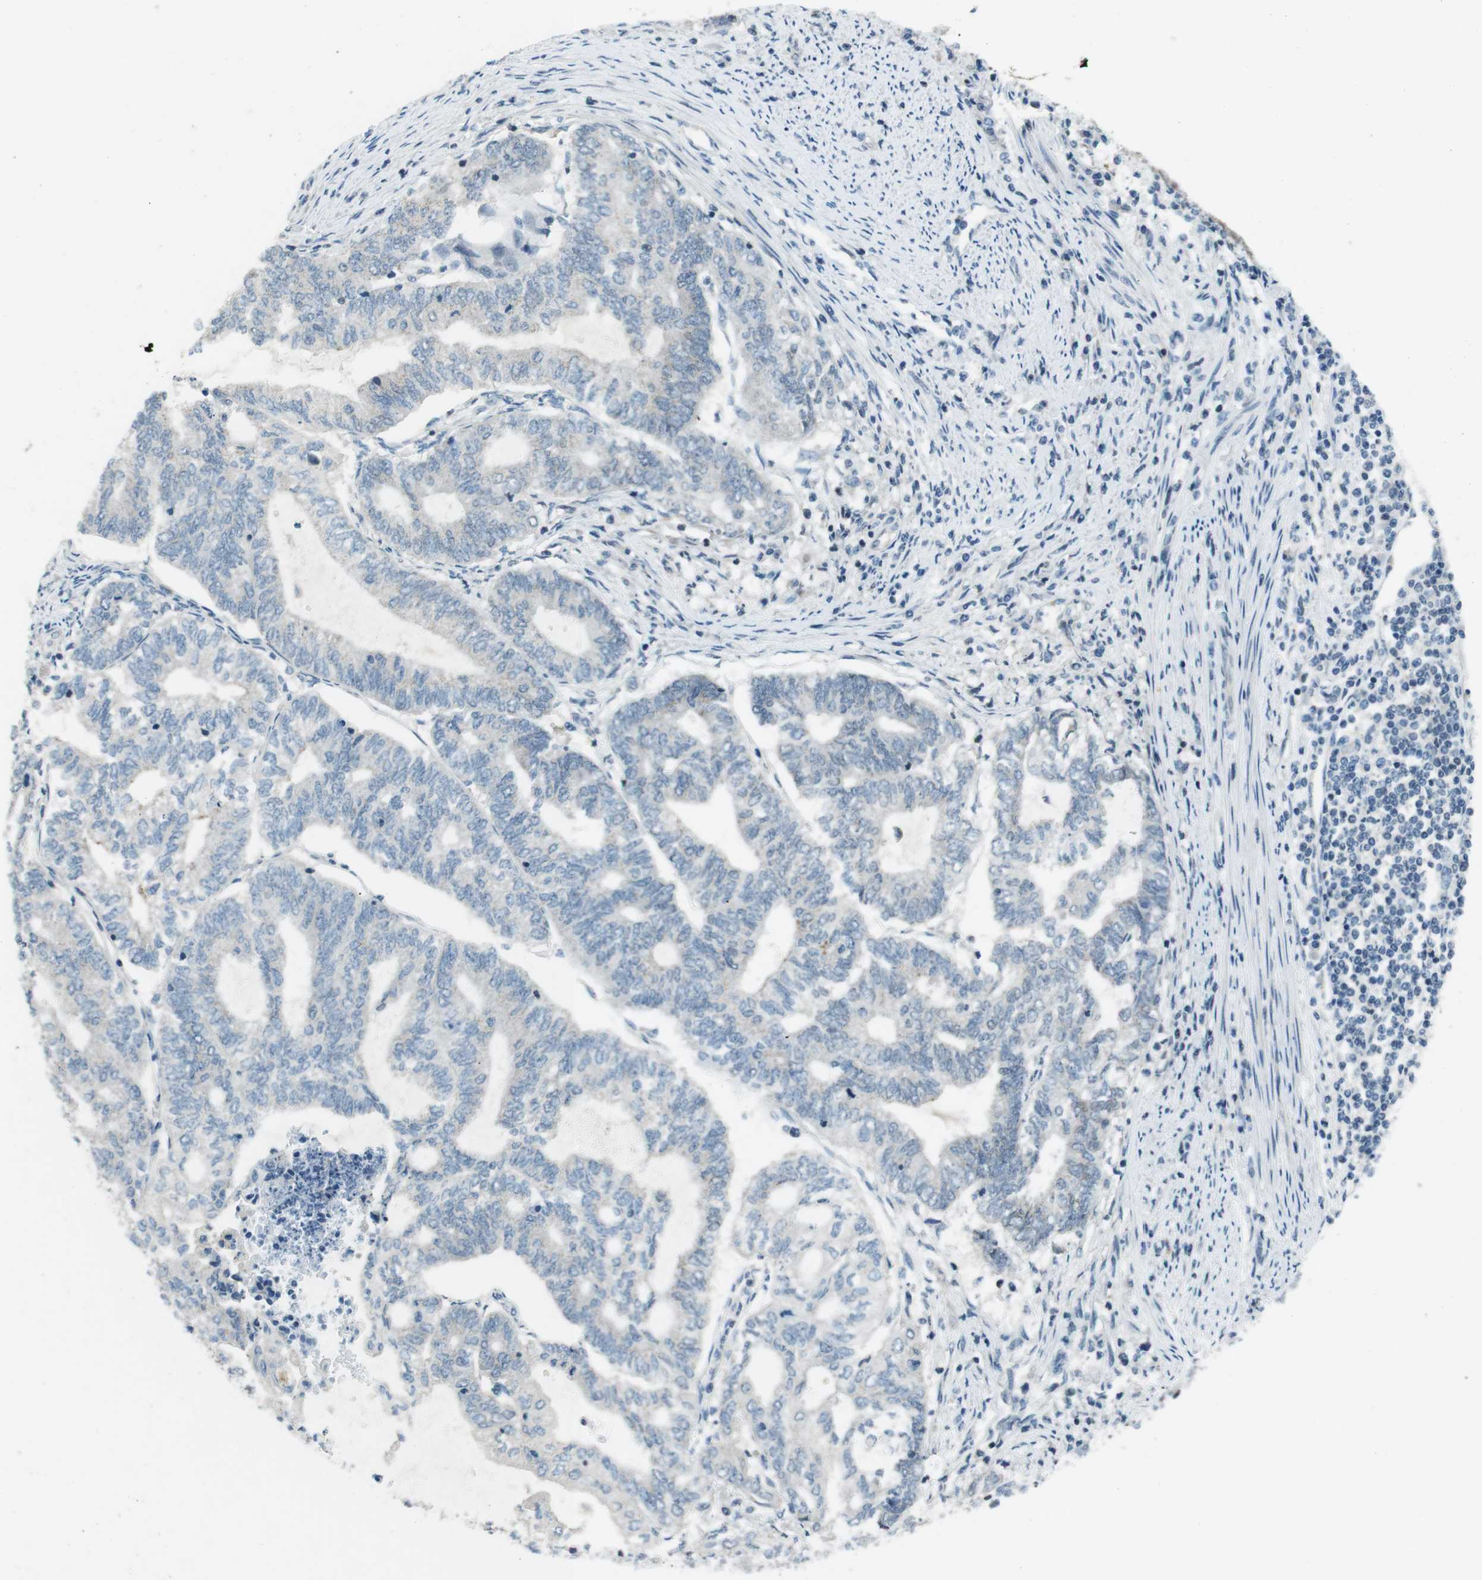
{"staining": {"intensity": "negative", "quantity": "none", "location": "none"}, "tissue": "endometrial cancer", "cell_type": "Tumor cells", "image_type": "cancer", "snomed": [{"axis": "morphology", "description": "Adenocarcinoma, NOS"}, {"axis": "topography", "description": "Uterus"}, {"axis": "topography", "description": "Endometrium"}], "caption": "An immunohistochemistry (IHC) photomicrograph of adenocarcinoma (endometrial) is shown. There is no staining in tumor cells of adenocarcinoma (endometrial). The staining was performed using DAB to visualize the protein expression in brown, while the nuclei were stained in blue with hematoxylin (Magnification: 20x).", "gene": "NEK4", "patient": {"sex": "female", "age": 70}}